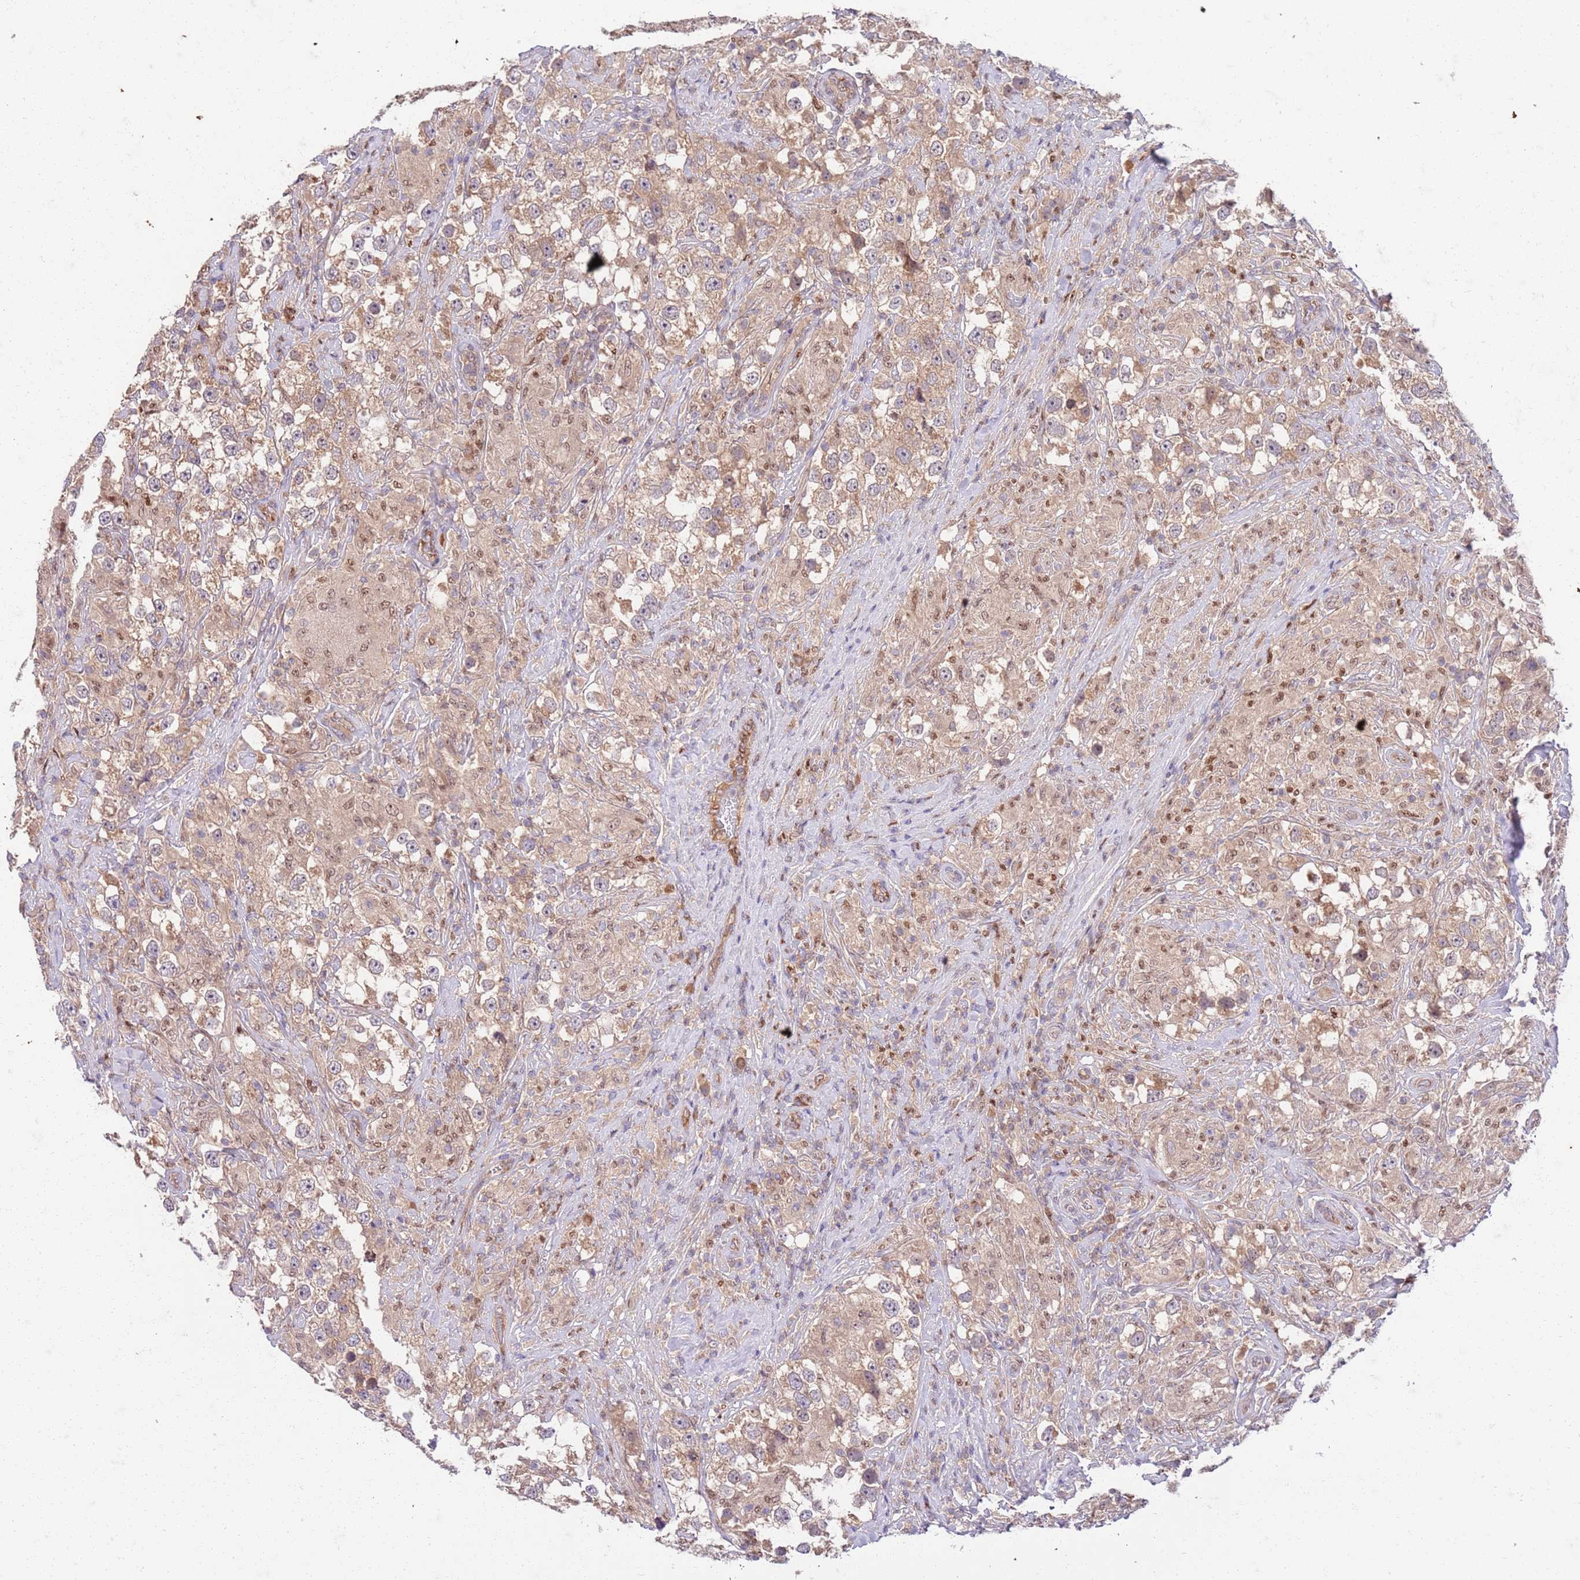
{"staining": {"intensity": "weak", "quantity": ">75%", "location": "cytoplasmic/membranous"}, "tissue": "testis cancer", "cell_type": "Tumor cells", "image_type": "cancer", "snomed": [{"axis": "morphology", "description": "Seminoma, NOS"}, {"axis": "topography", "description": "Testis"}], "caption": "Seminoma (testis) stained with immunohistochemistry (IHC) displays weak cytoplasmic/membranous expression in approximately >75% of tumor cells.", "gene": "OSBP", "patient": {"sex": "male", "age": 46}}